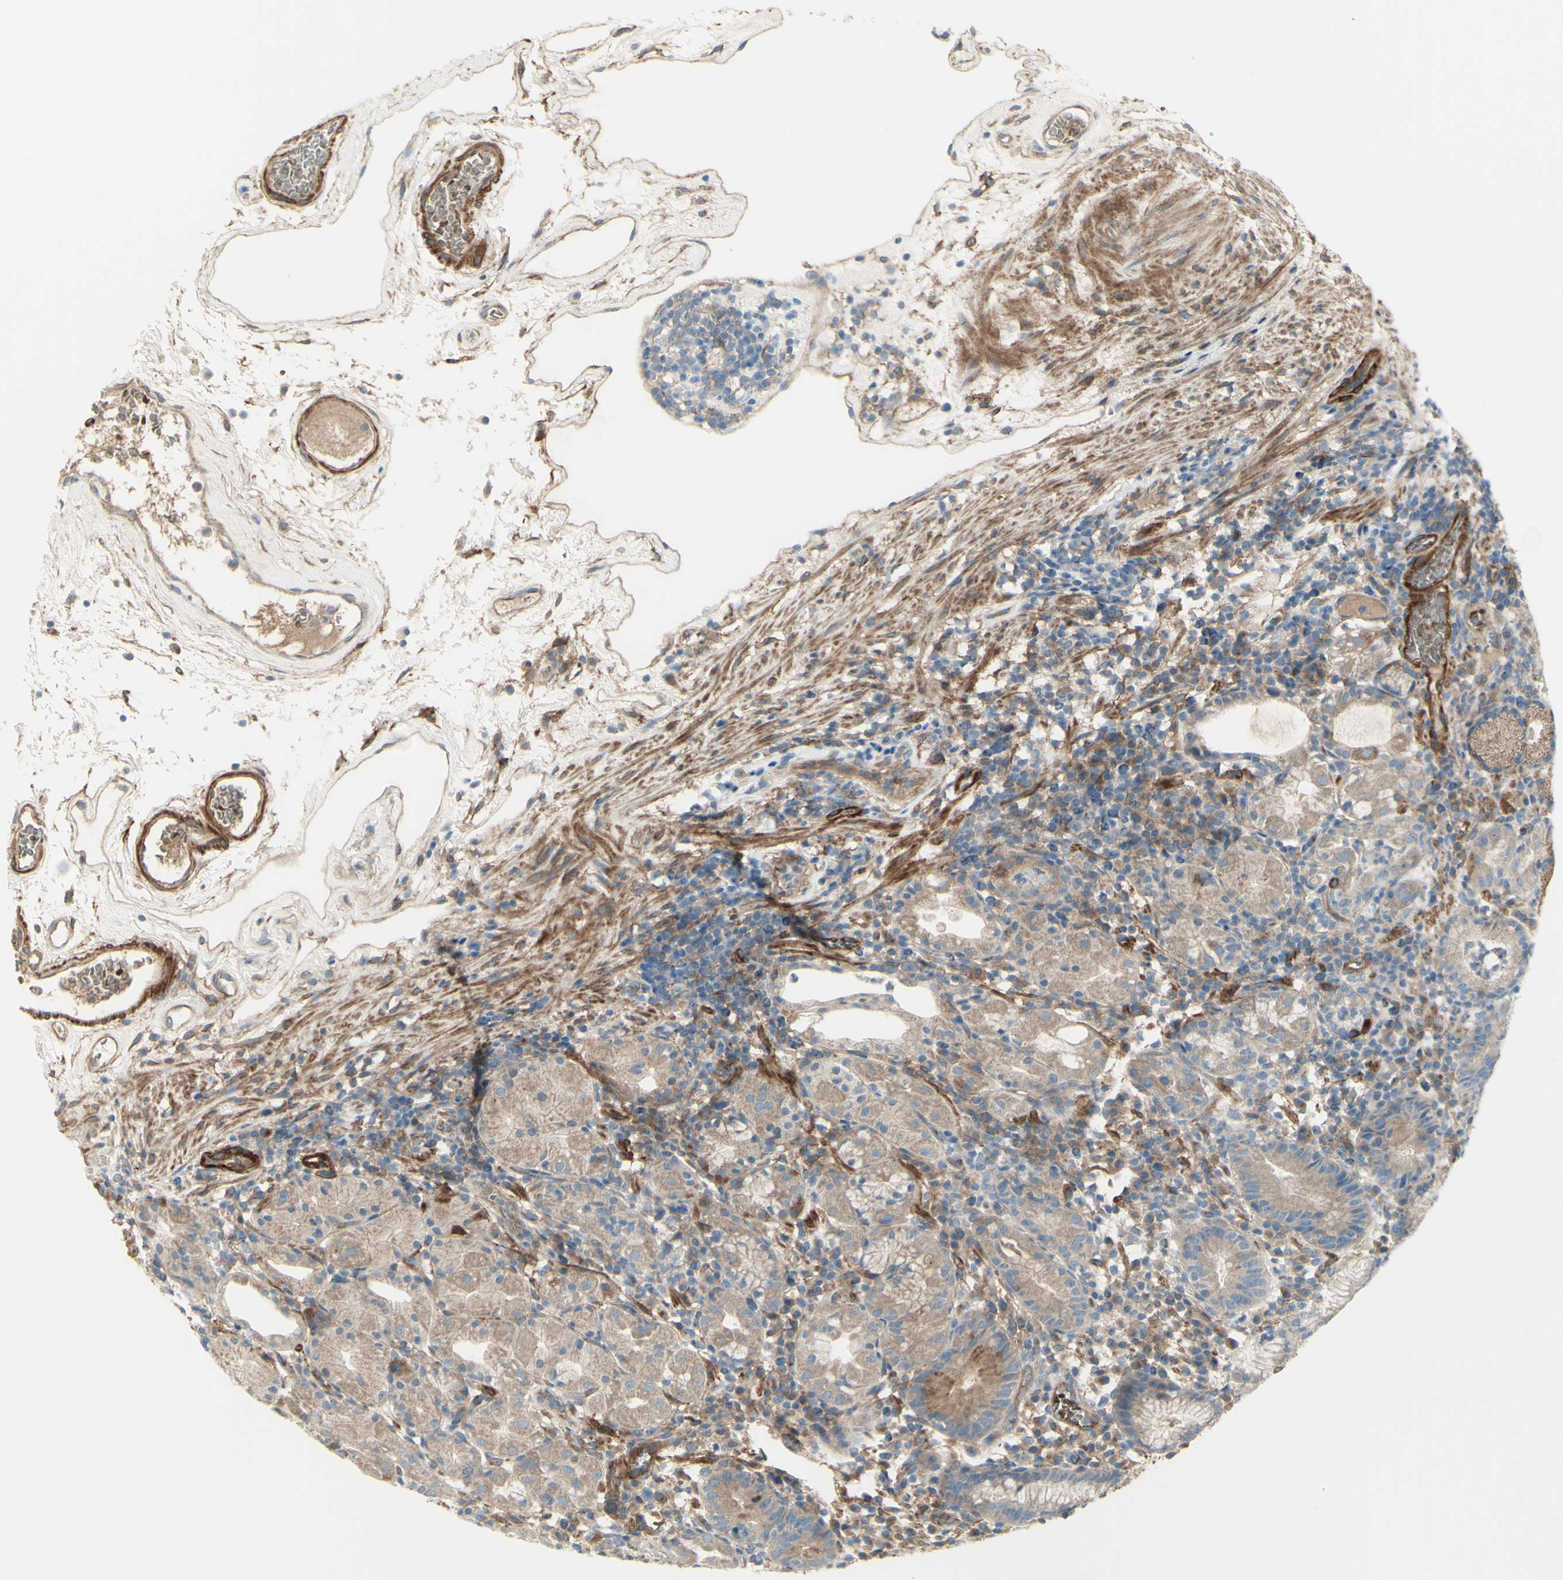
{"staining": {"intensity": "weak", "quantity": ">75%", "location": "cytoplasmic/membranous"}, "tissue": "stomach", "cell_type": "Glandular cells", "image_type": "normal", "snomed": [{"axis": "morphology", "description": "Normal tissue, NOS"}, {"axis": "topography", "description": "Stomach"}, {"axis": "topography", "description": "Stomach, lower"}], "caption": "Immunohistochemistry staining of normal stomach, which displays low levels of weak cytoplasmic/membranous expression in approximately >75% of glandular cells indicating weak cytoplasmic/membranous protein staining. The staining was performed using DAB (3,3'-diaminobenzidine) (brown) for protein detection and nuclei were counterstained in hematoxylin (blue).", "gene": "PCDHGA10", "patient": {"sex": "female", "age": 75}}